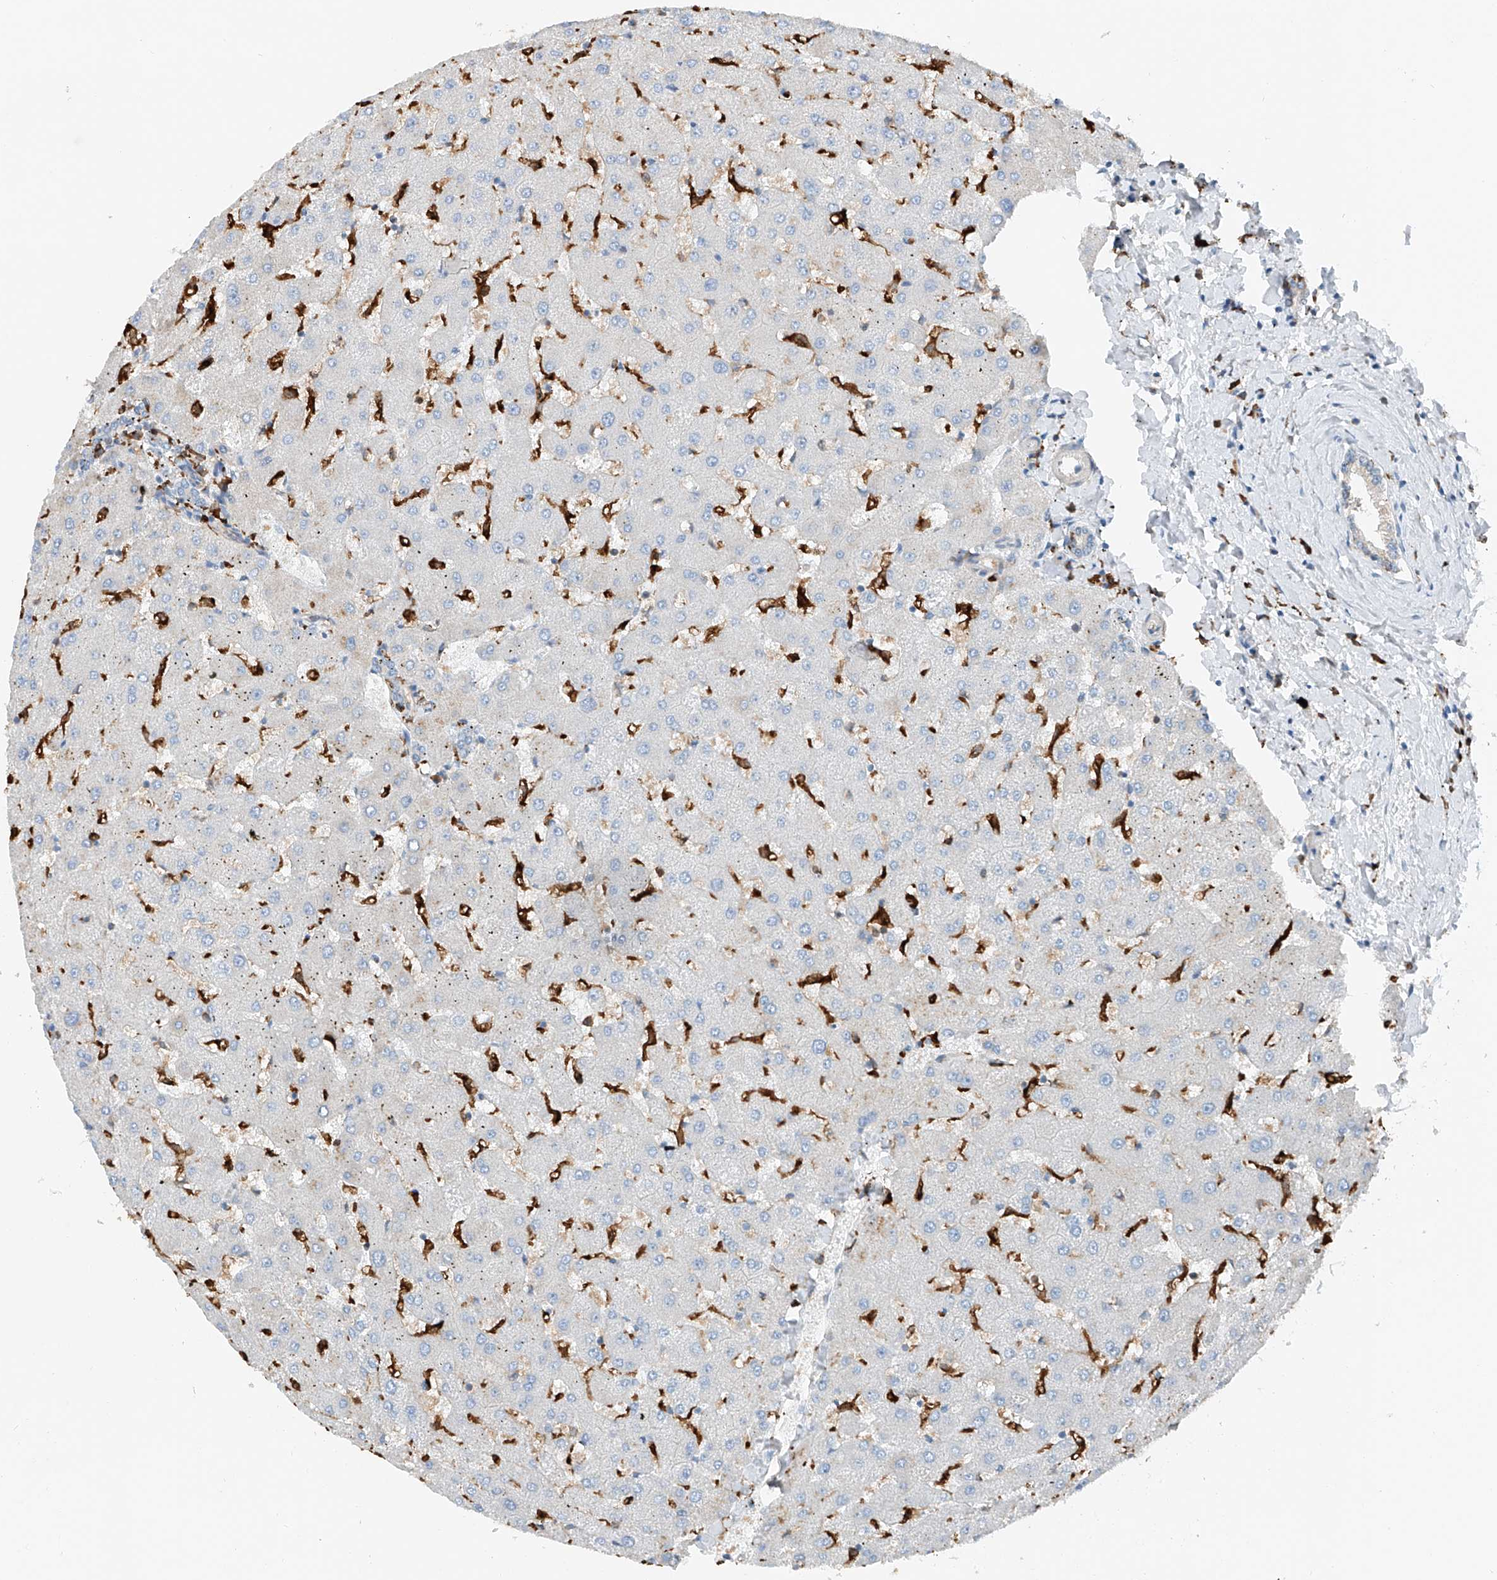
{"staining": {"intensity": "negative", "quantity": "none", "location": "none"}, "tissue": "liver", "cell_type": "Cholangiocytes", "image_type": "normal", "snomed": [{"axis": "morphology", "description": "Normal tissue, NOS"}, {"axis": "topography", "description": "Liver"}], "caption": "This is an IHC photomicrograph of unremarkable liver. There is no expression in cholangiocytes.", "gene": "TBXAS1", "patient": {"sex": "female", "age": 63}}